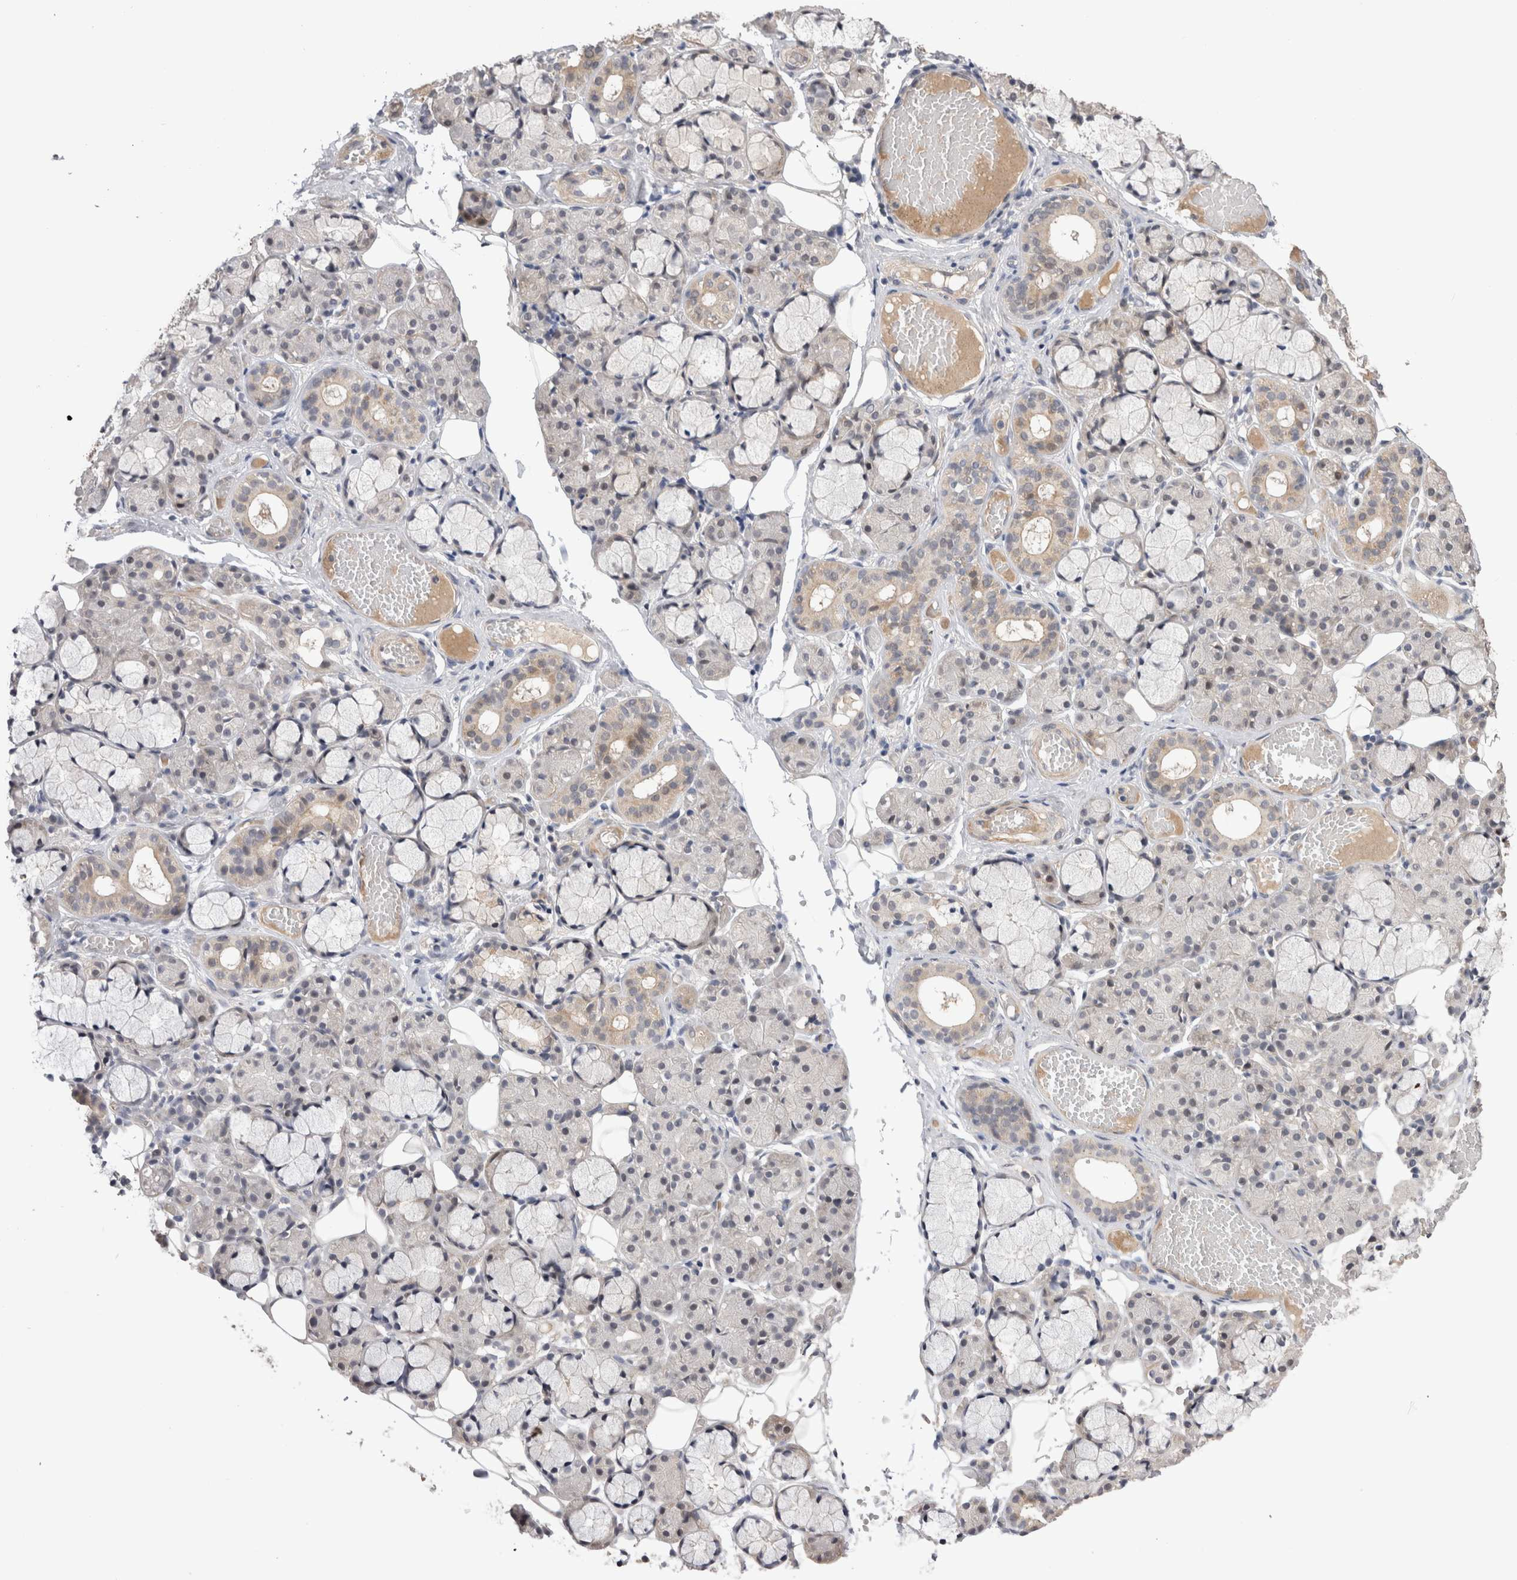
{"staining": {"intensity": "weak", "quantity": "<25%", "location": "cytoplasmic/membranous"}, "tissue": "salivary gland", "cell_type": "Glandular cells", "image_type": "normal", "snomed": [{"axis": "morphology", "description": "Normal tissue, NOS"}, {"axis": "topography", "description": "Salivary gland"}], "caption": "This is an immunohistochemistry image of unremarkable salivary gland. There is no positivity in glandular cells.", "gene": "CRYBG1", "patient": {"sex": "male", "age": 63}}